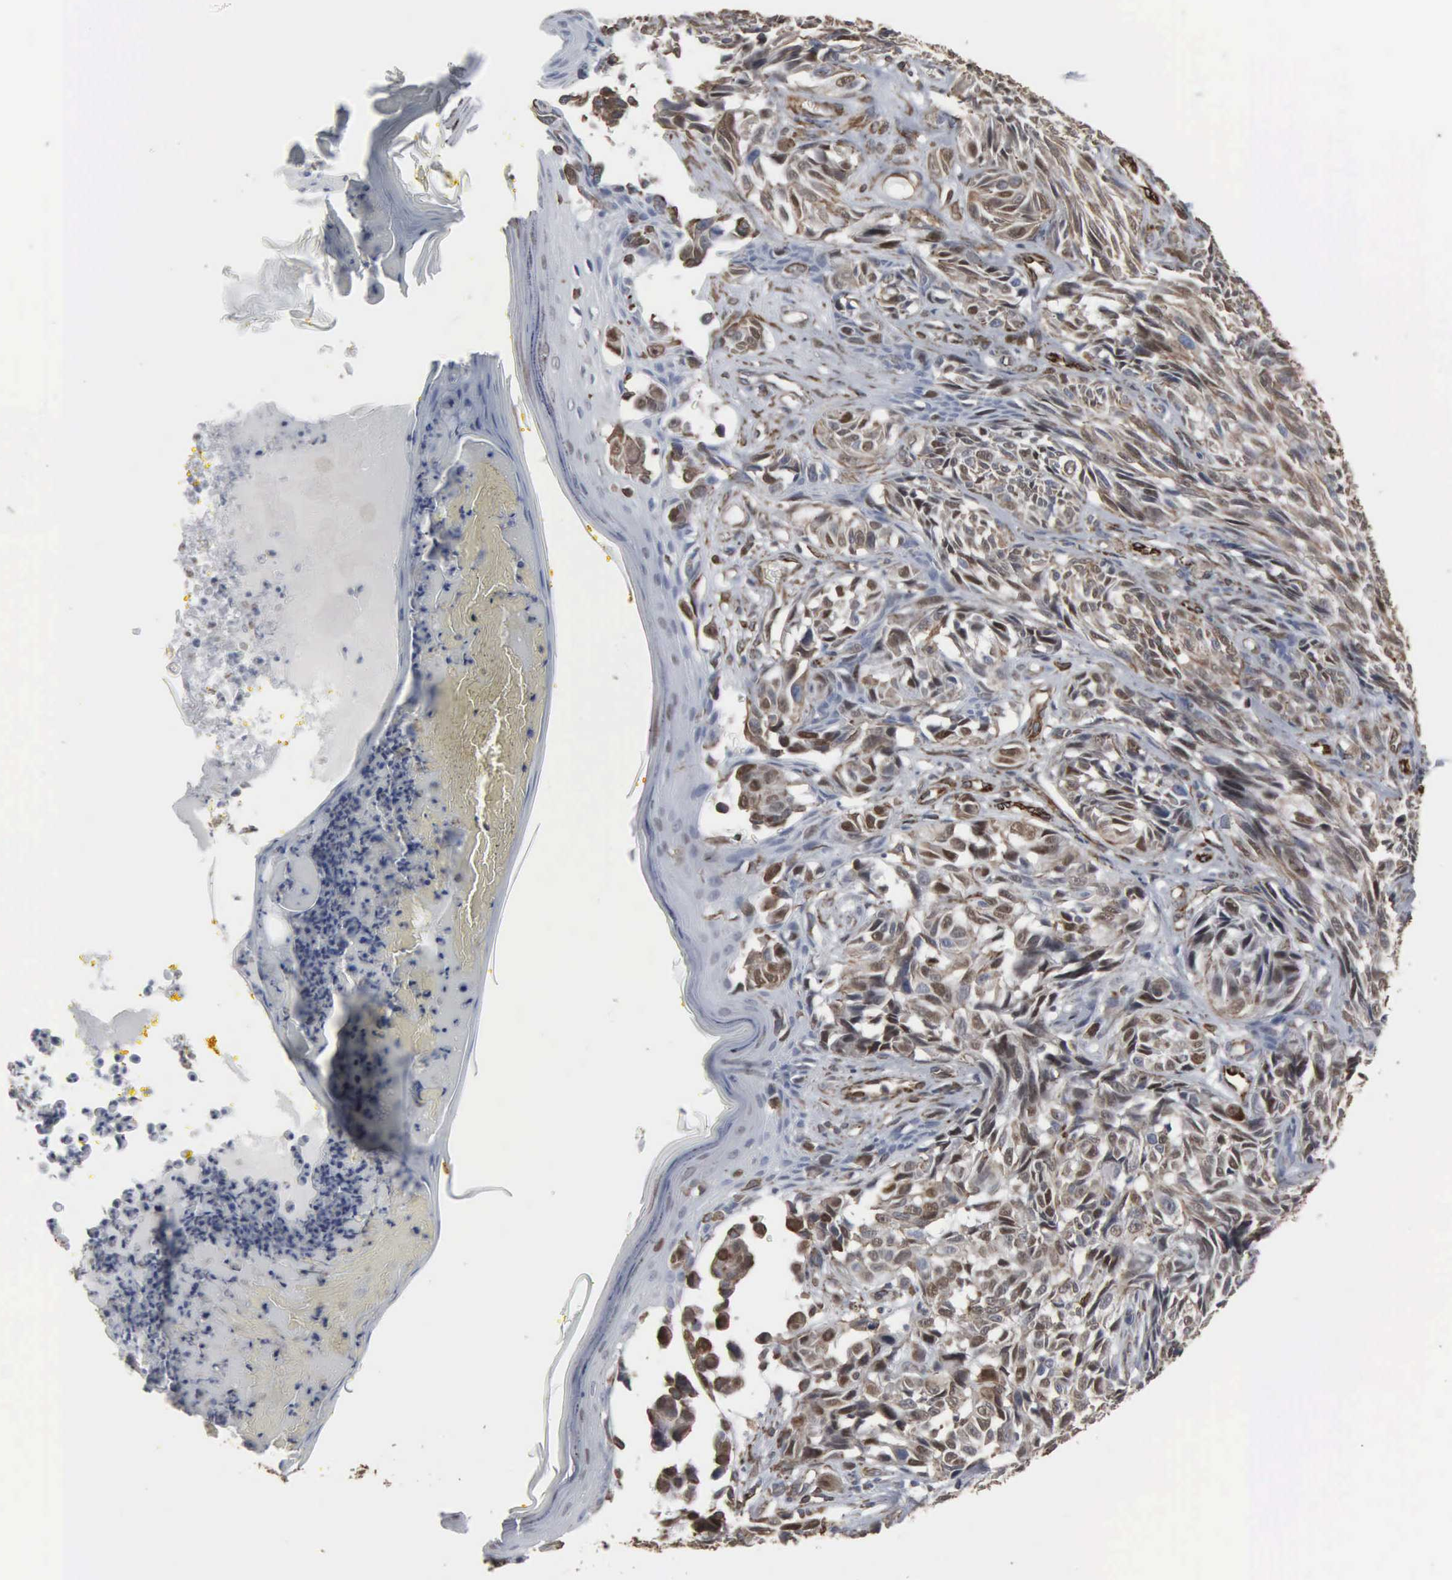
{"staining": {"intensity": "weak", "quantity": "25%-75%", "location": "cytoplasmic/membranous,nuclear"}, "tissue": "melanoma", "cell_type": "Tumor cells", "image_type": "cancer", "snomed": [{"axis": "morphology", "description": "Malignant melanoma, NOS"}, {"axis": "topography", "description": "Skin"}], "caption": "Protein expression analysis of malignant melanoma shows weak cytoplasmic/membranous and nuclear staining in approximately 25%-75% of tumor cells.", "gene": "CCNE1", "patient": {"sex": "male", "age": 67}}